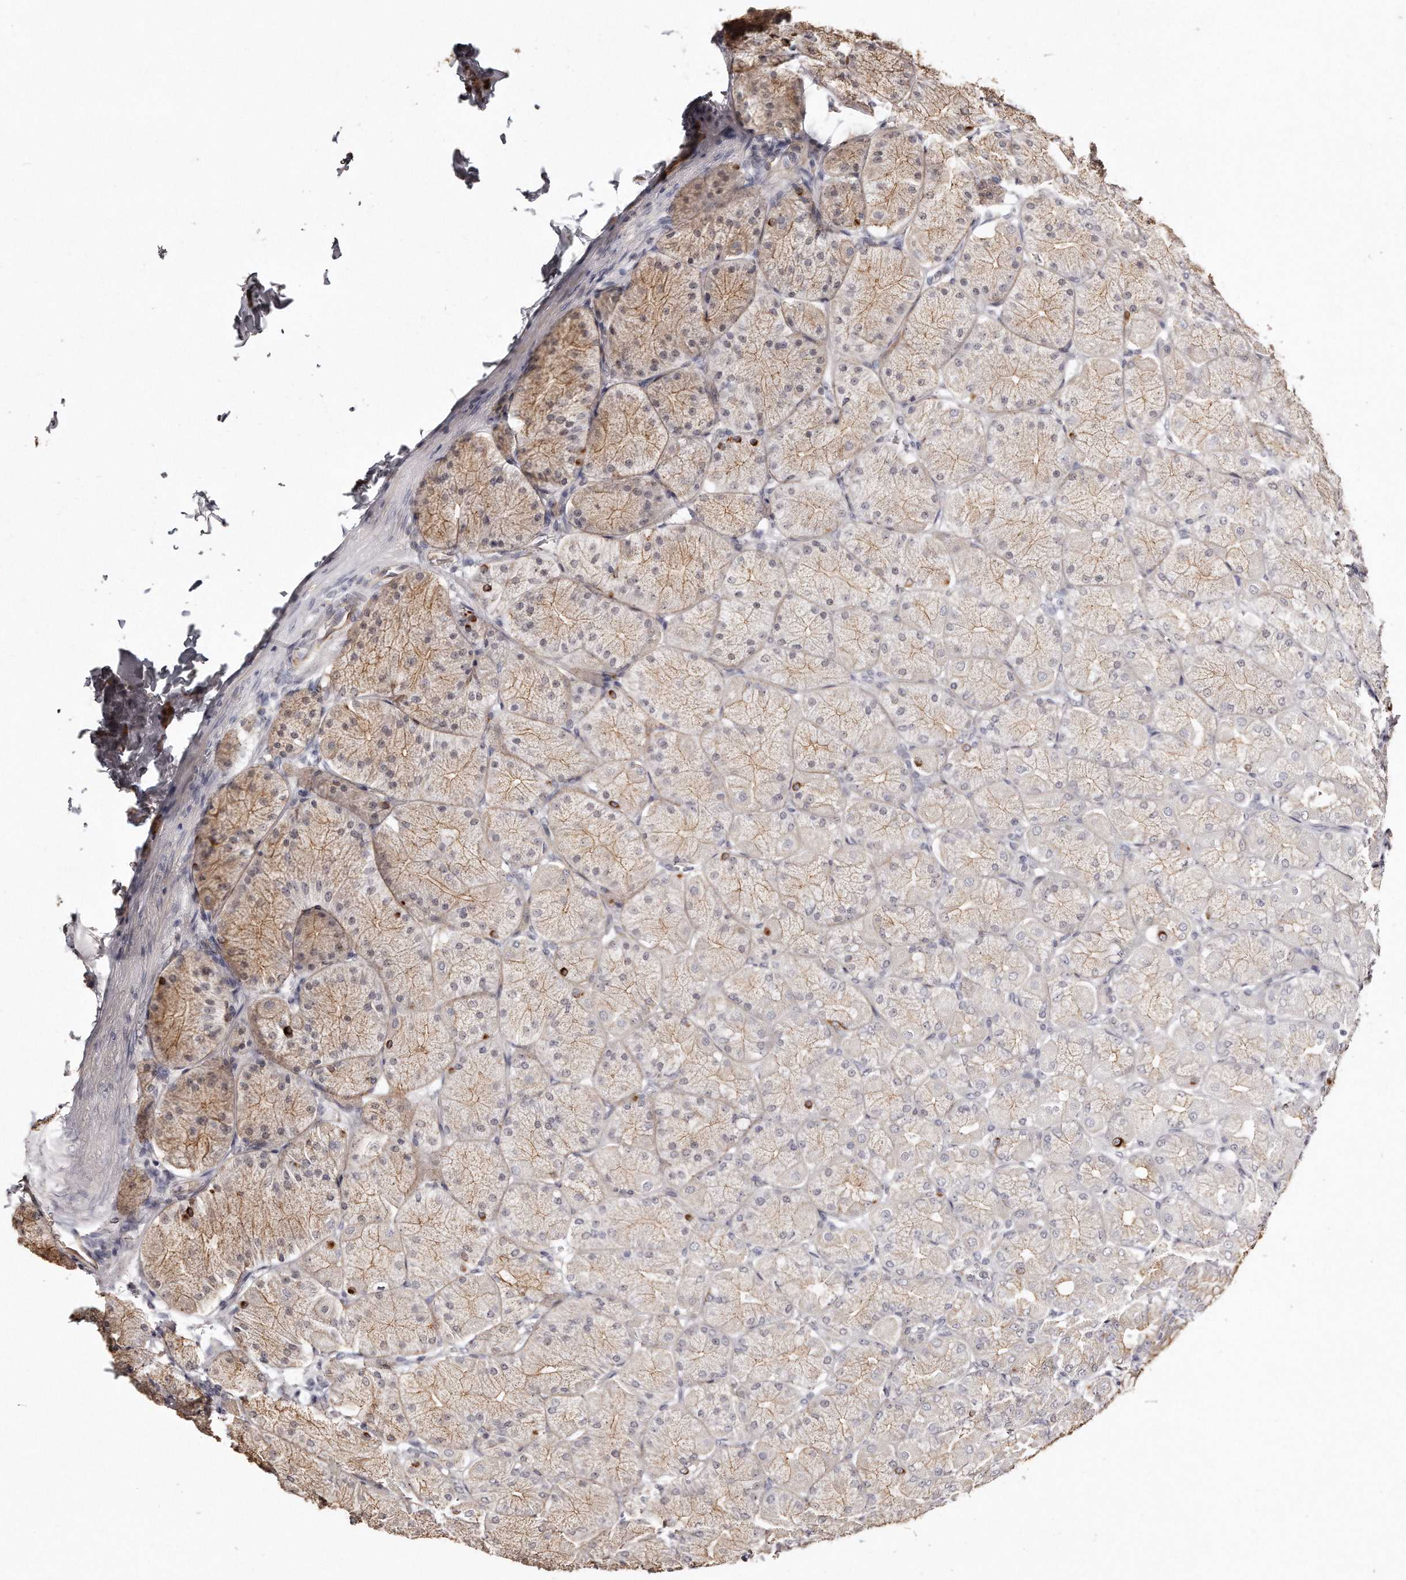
{"staining": {"intensity": "strong", "quantity": "25%-75%", "location": "cytoplasmic/membranous"}, "tissue": "stomach", "cell_type": "Glandular cells", "image_type": "normal", "snomed": [{"axis": "morphology", "description": "Normal tissue, NOS"}, {"axis": "topography", "description": "Stomach, upper"}], "caption": "Glandular cells demonstrate strong cytoplasmic/membranous positivity in approximately 25%-75% of cells in benign stomach.", "gene": "ZYG11A", "patient": {"sex": "female", "age": 56}}